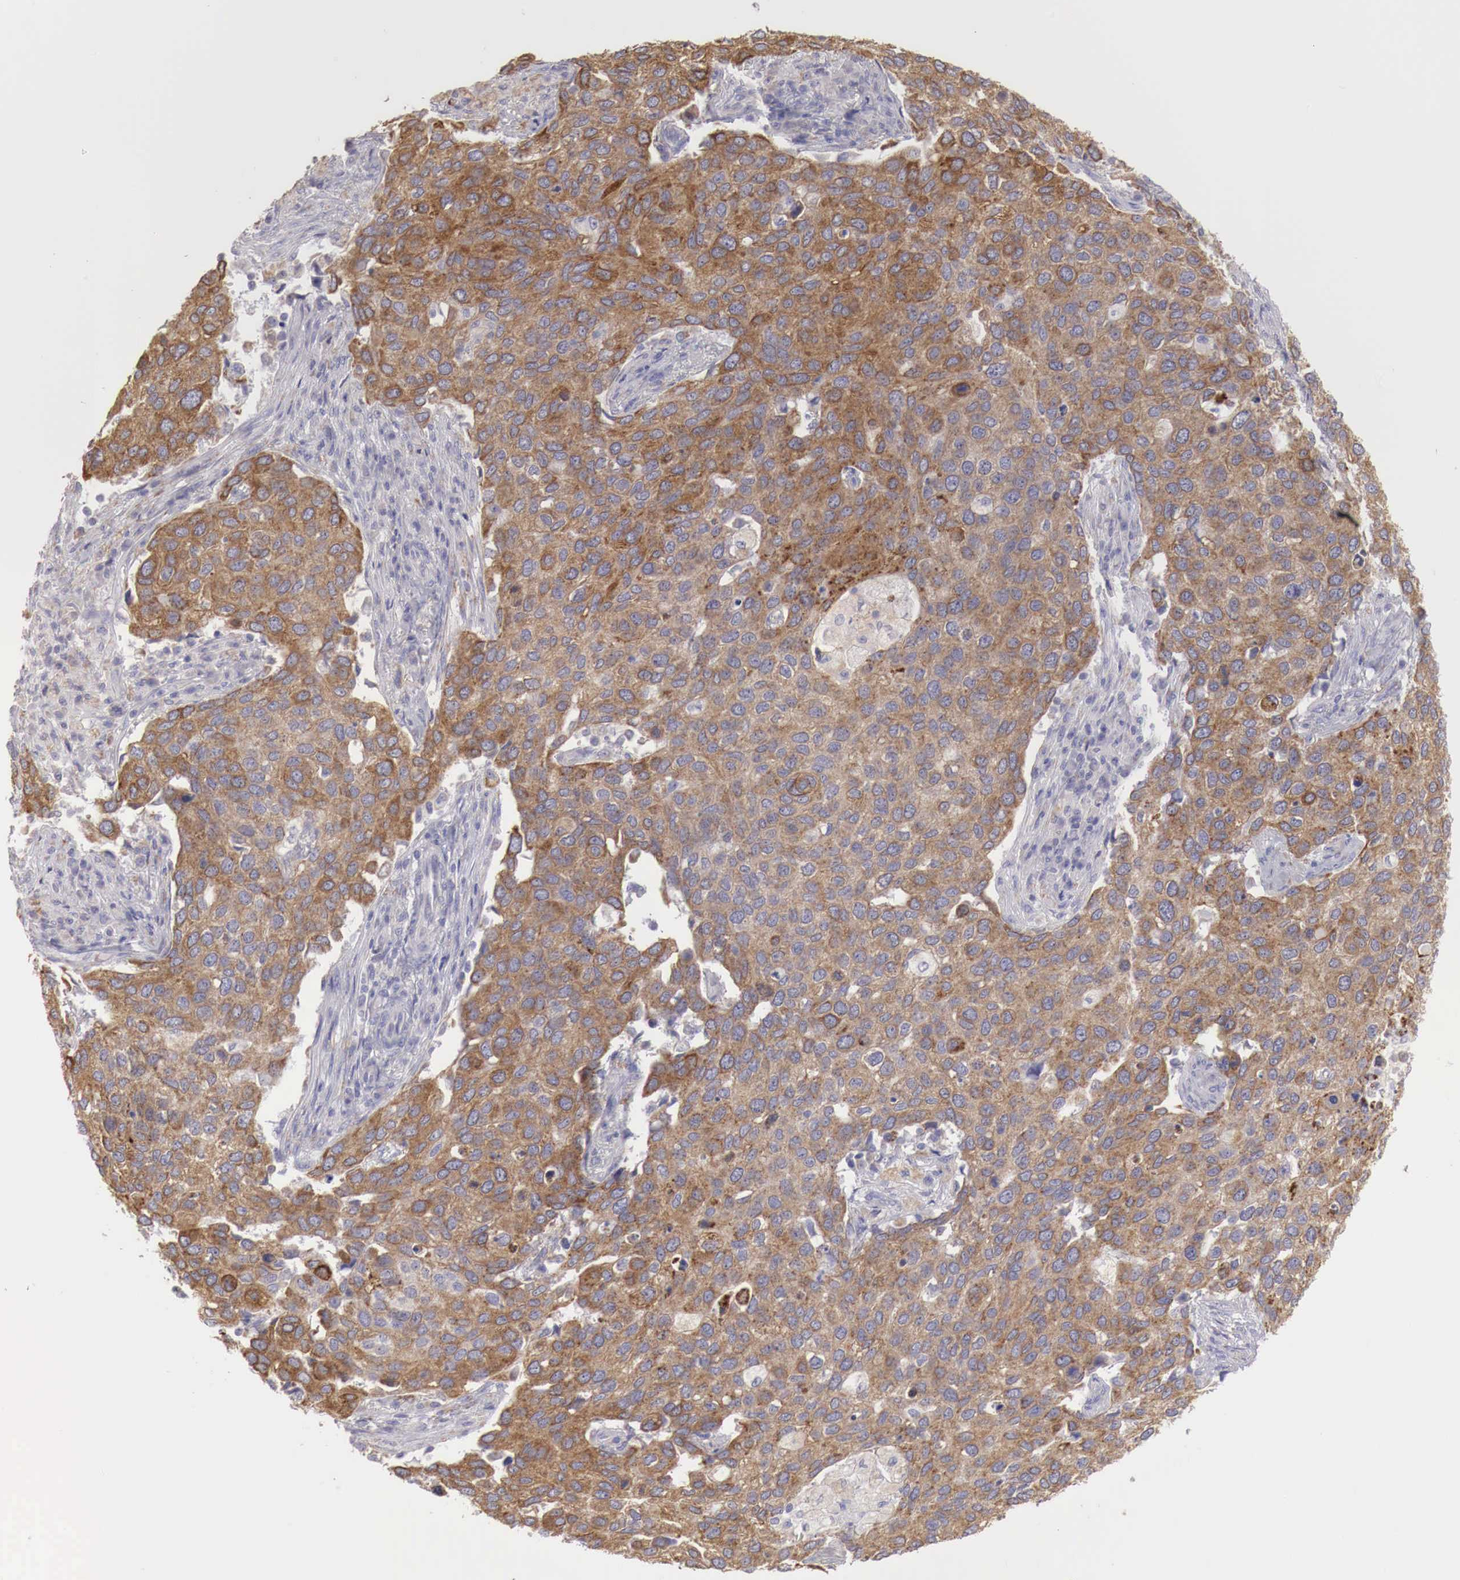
{"staining": {"intensity": "strong", "quantity": ">75%", "location": "cytoplasmic/membranous"}, "tissue": "cervical cancer", "cell_type": "Tumor cells", "image_type": "cancer", "snomed": [{"axis": "morphology", "description": "Squamous cell carcinoma, NOS"}, {"axis": "topography", "description": "Cervix"}], "caption": "Strong cytoplasmic/membranous positivity for a protein is identified in approximately >75% of tumor cells of cervical squamous cell carcinoma using IHC.", "gene": "NSDHL", "patient": {"sex": "female", "age": 54}}